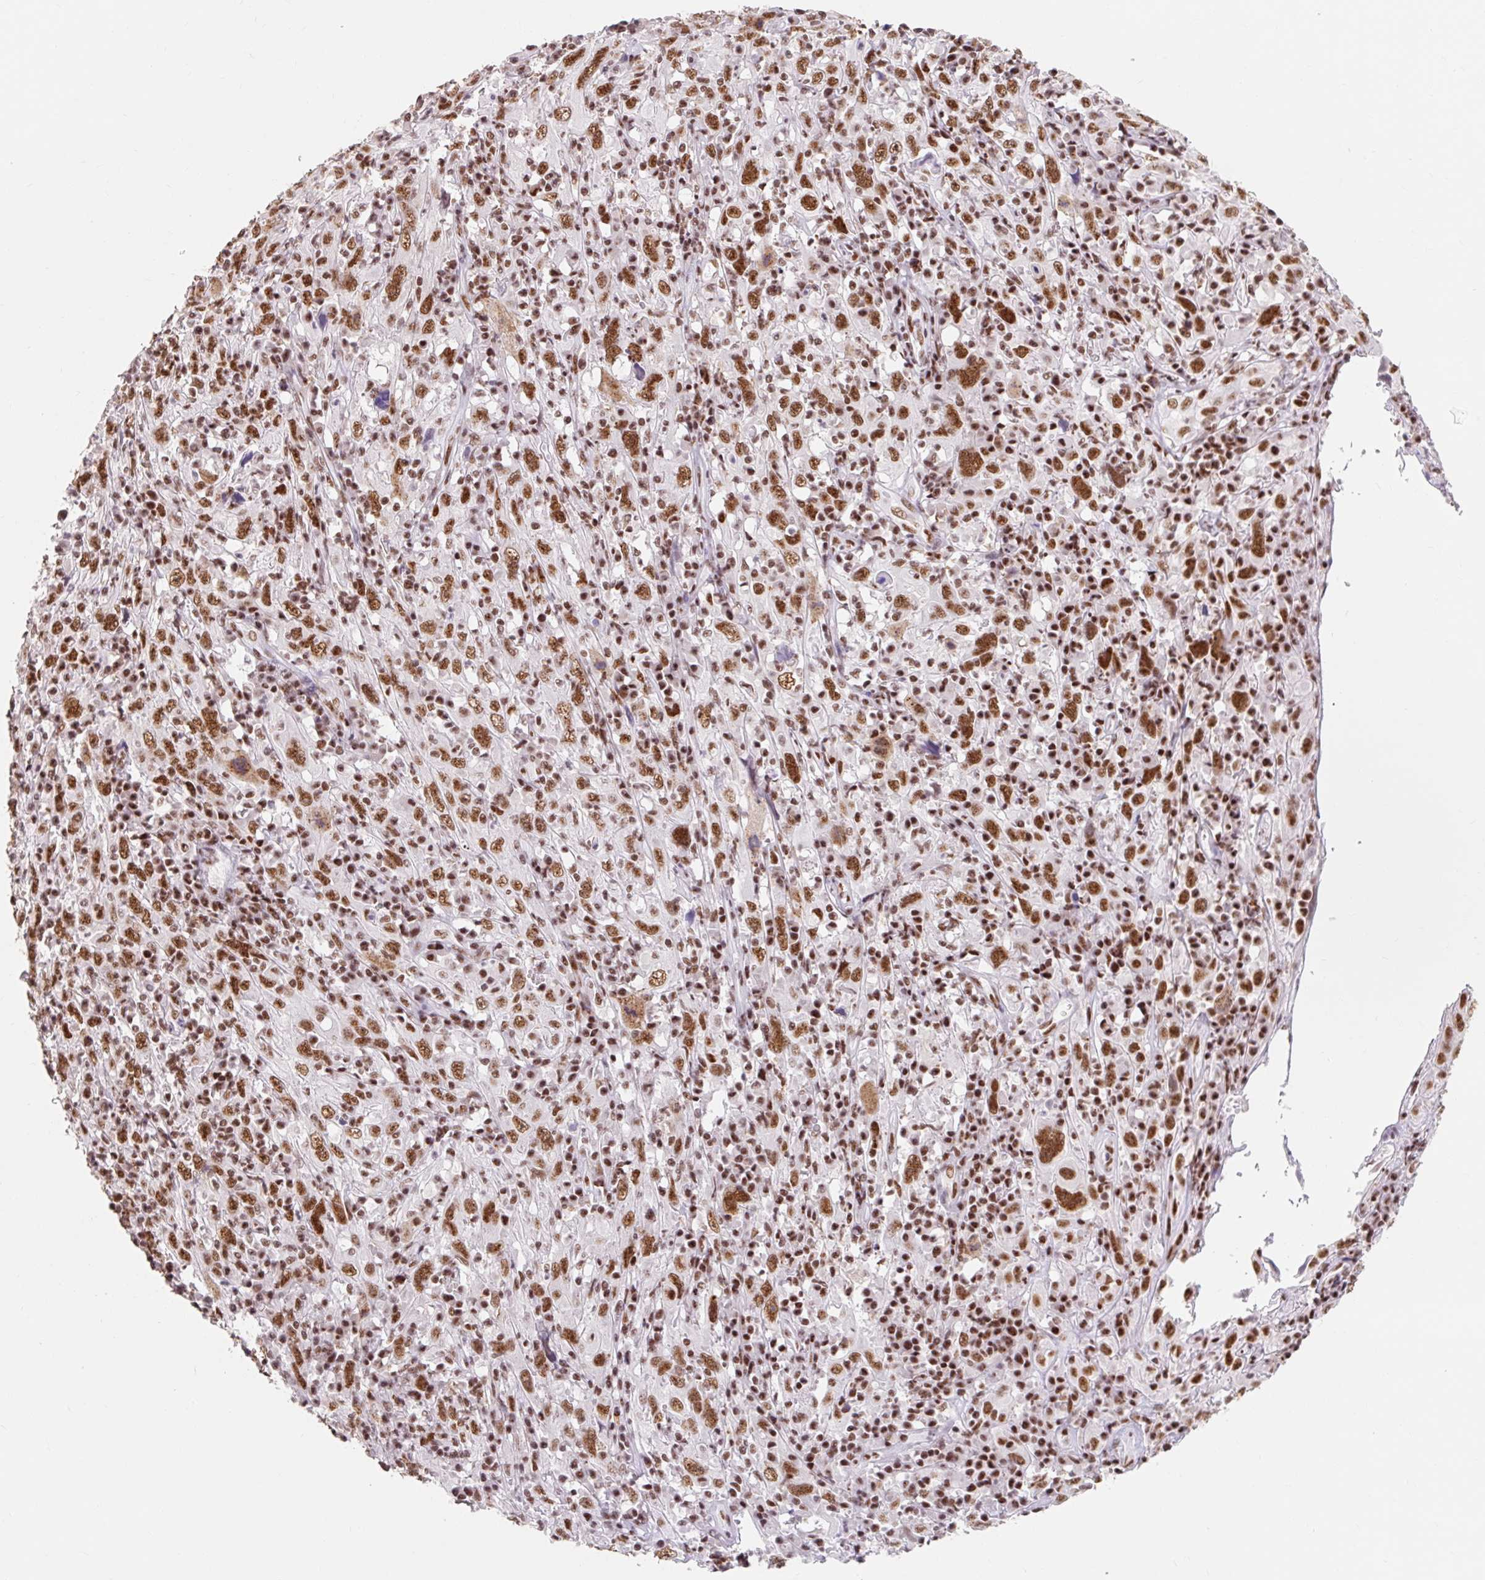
{"staining": {"intensity": "strong", "quantity": ">75%", "location": "nuclear"}, "tissue": "cervical cancer", "cell_type": "Tumor cells", "image_type": "cancer", "snomed": [{"axis": "morphology", "description": "Squamous cell carcinoma, NOS"}, {"axis": "topography", "description": "Cervix"}], "caption": "Brown immunohistochemical staining in human cervical cancer demonstrates strong nuclear staining in approximately >75% of tumor cells. The staining was performed using DAB to visualize the protein expression in brown, while the nuclei were stained in blue with hematoxylin (Magnification: 20x).", "gene": "SRSF10", "patient": {"sex": "female", "age": 46}}